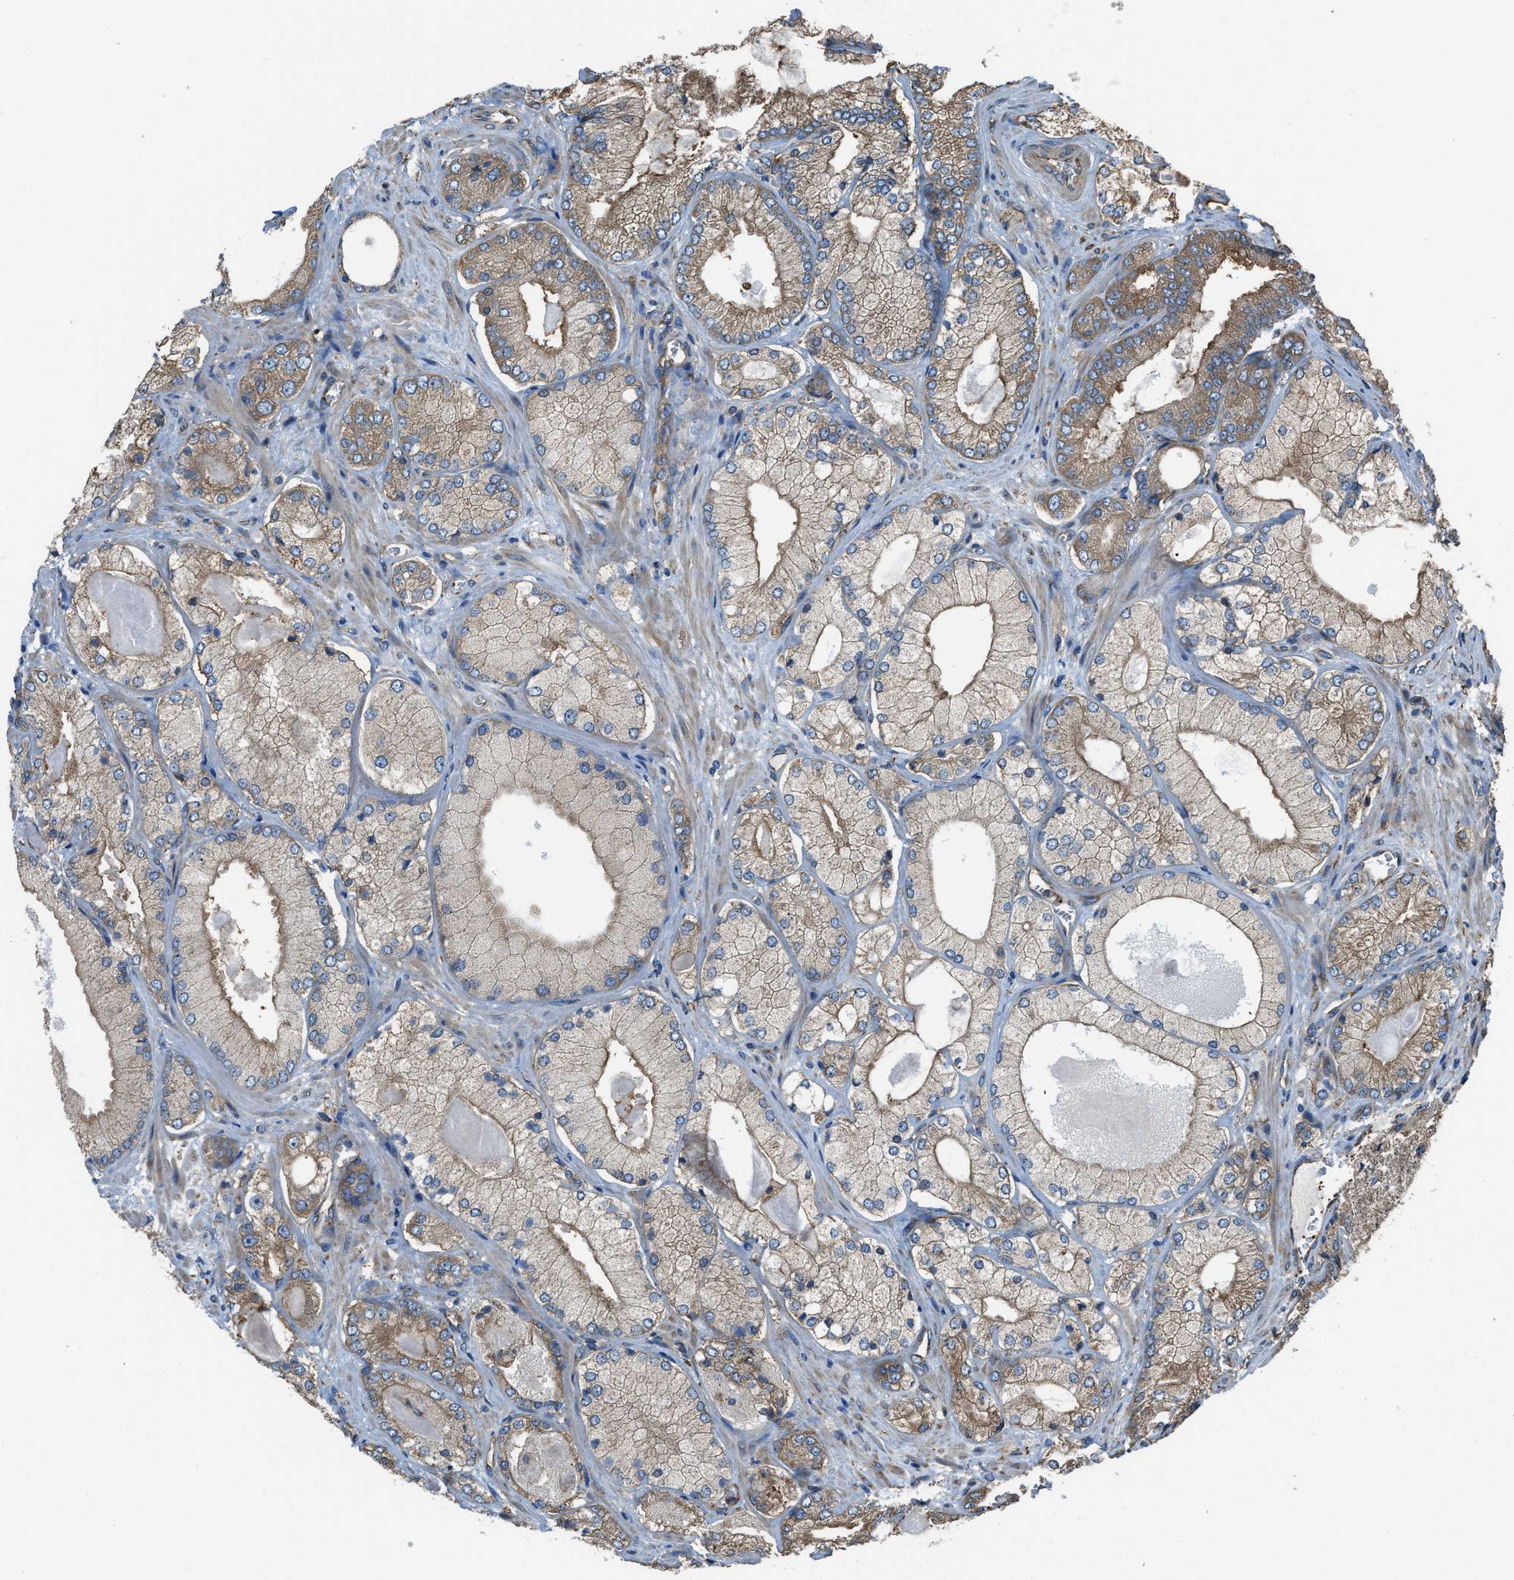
{"staining": {"intensity": "moderate", "quantity": ">75%", "location": "cytoplasmic/membranous"}, "tissue": "prostate cancer", "cell_type": "Tumor cells", "image_type": "cancer", "snomed": [{"axis": "morphology", "description": "Adenocarcinoma, Low grade"}, {"axis": "topography", "description": "Prostate"}], "caption": "Immunohistochemistry (IHC) (DAB (3,3'-diaminobenzidine)) staining of low-grade adenocarcinoma (prostate) exhibits moderate cytoplasmic/membranous protein positivity in about >75% of tumor cells.", "gene": "TRPC1", "patient": {"sex": "male", "age": 65}}